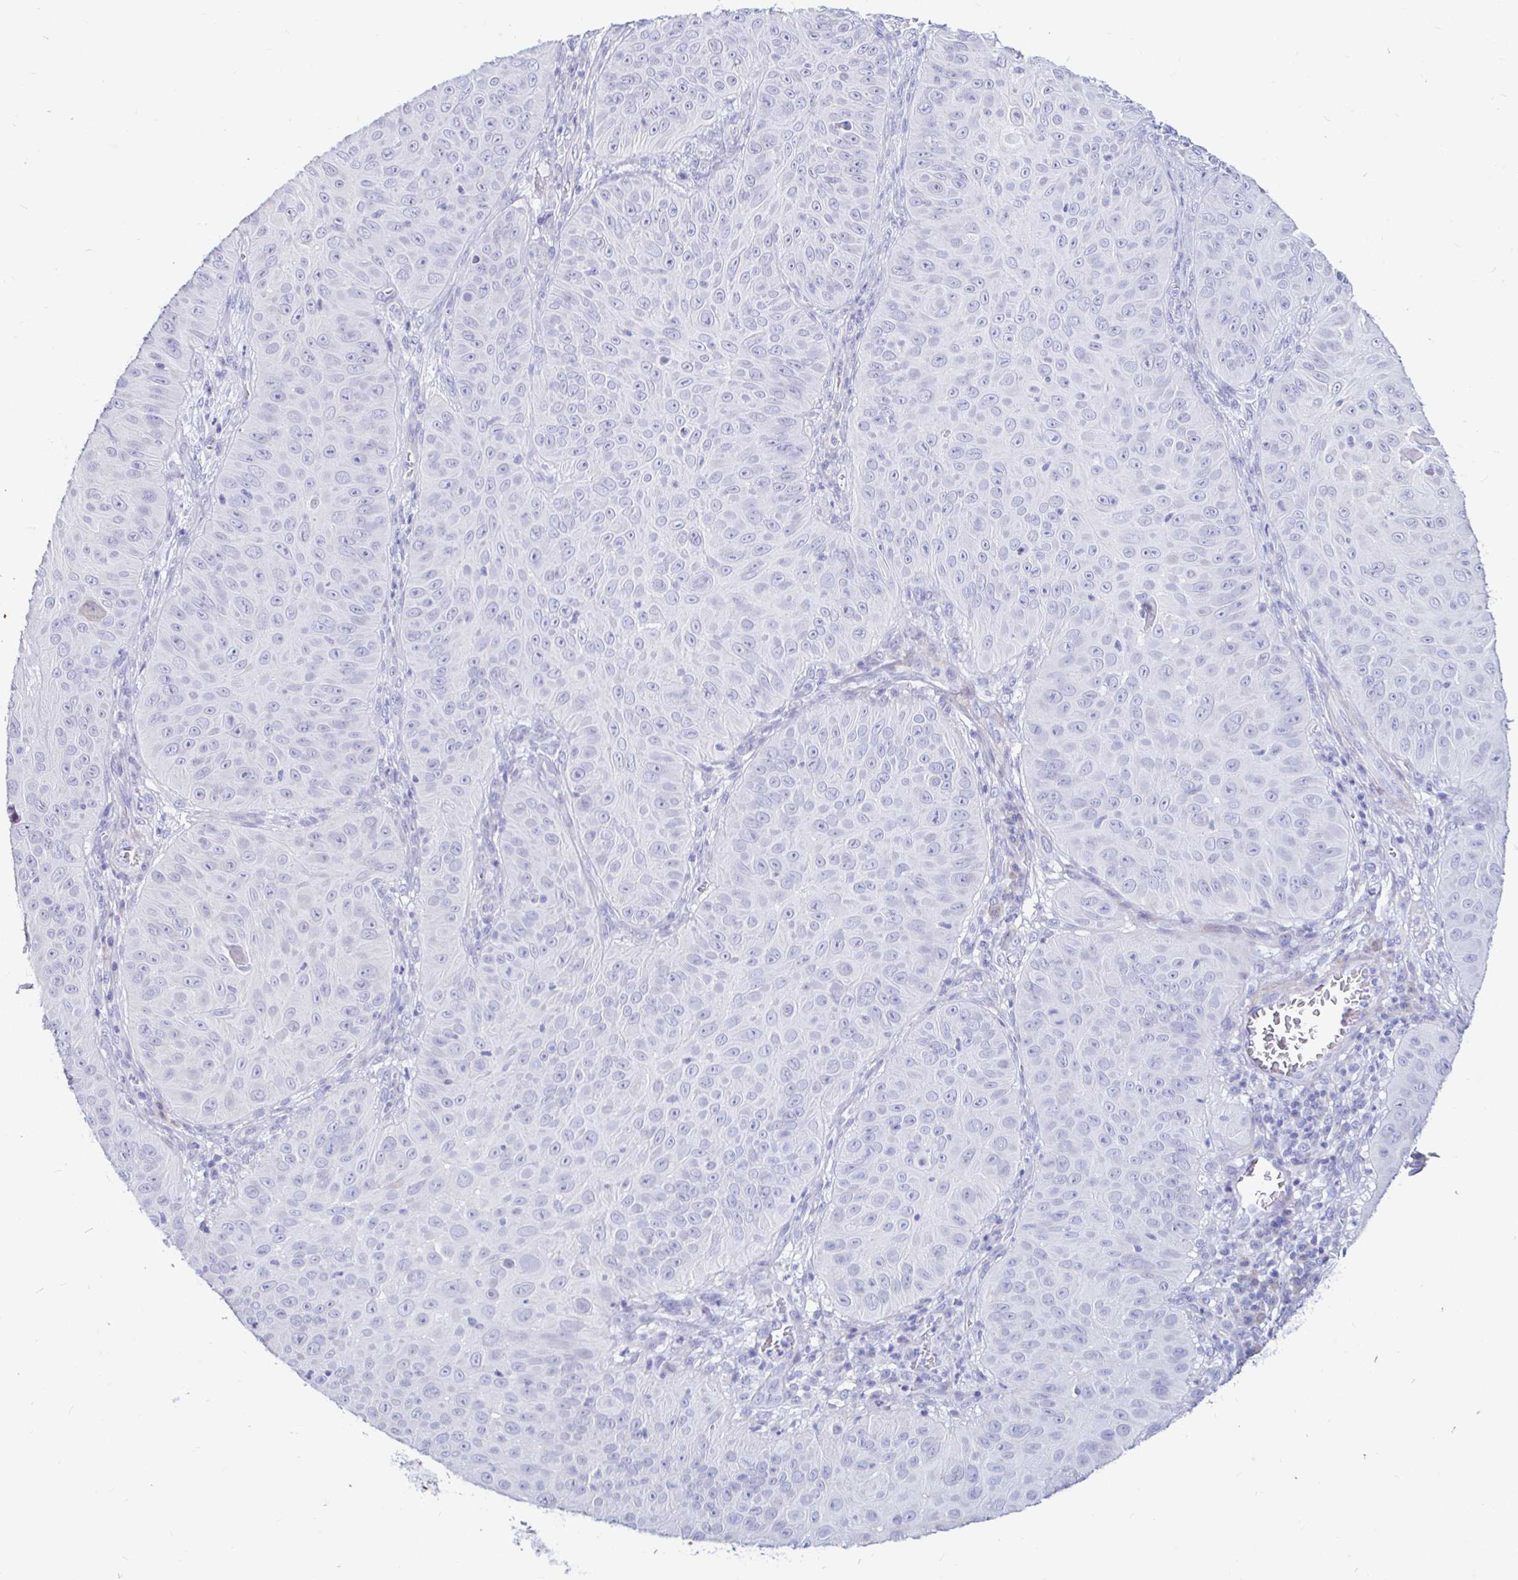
{"staining": {"intensity": "negative", "quantity": "none", "location": "none"}, "tissue": "skin cancer", "cell_type": "Tumor cells", "image_type": "cancer", "snomed": [{"axis": "morphology", "description": "Squamous cell carcinoma, NOS"}, {"axis": "topography", "description": "Skin"}], "caption": "This is a photomicrograph of immunohistochemistry staining of skin squamous cell carcinoma, which shows no staining in tumor cells.", "gene": "NBPF3", "patient": {"sex": "male", "age": 82}}